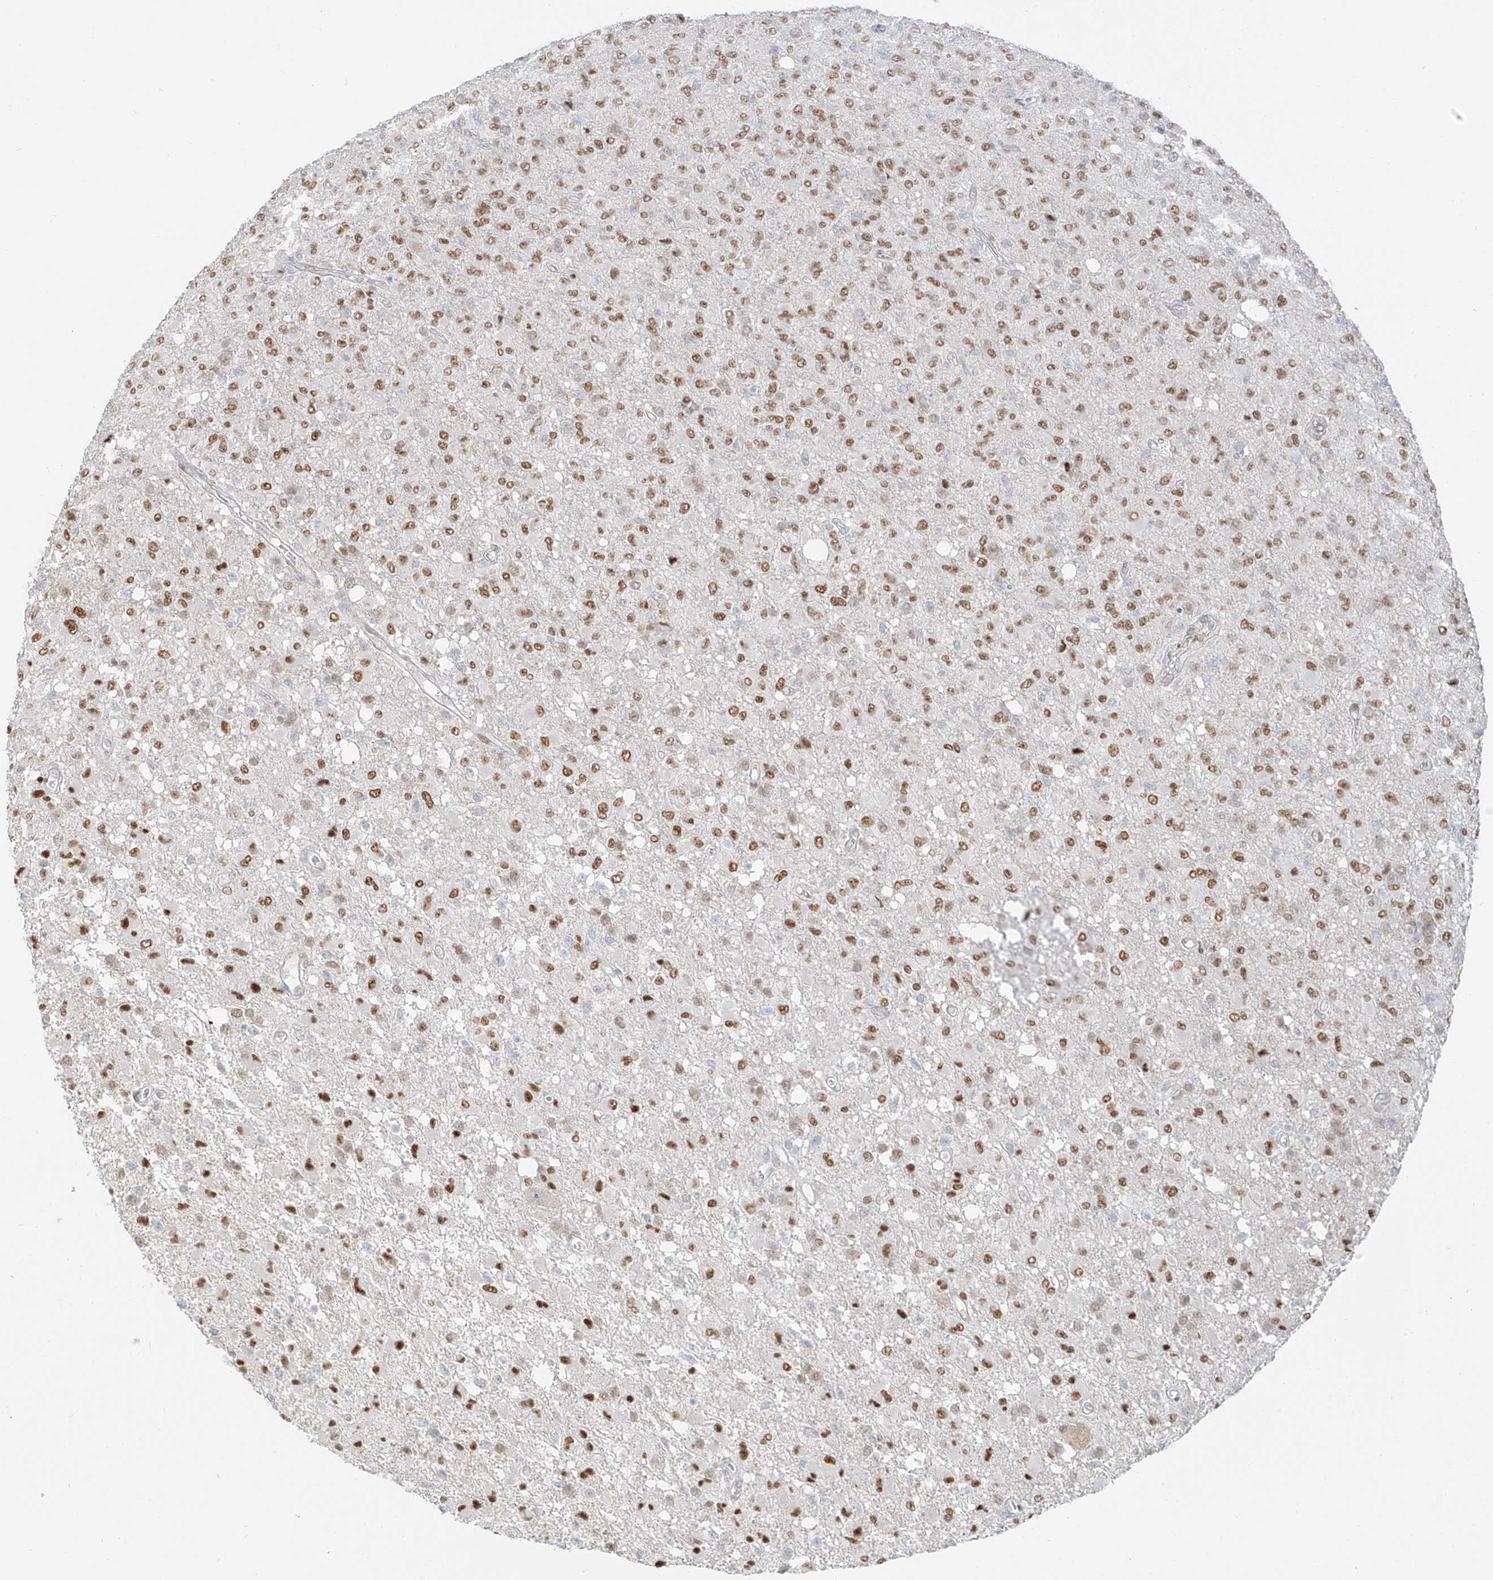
{"staining": {"intensity": "moderate", "quantity": ">75%", "location": "nuclear"}, "tissue": "glioma", "cell_type": "Tumor cells", "image_type": "cancer", "snomed": [{"axis": "morphology", "description": "Glioma, malignant, High grade"}, {"axis": "topography", "description": "Brain"}], "caption": "High-grade glioma (malignant) tissue exhibits moderate nuclear positivity in about >75% of tumor cells", "gene": "ZNF774", "patient": {"sex": "female", "age": 57}}